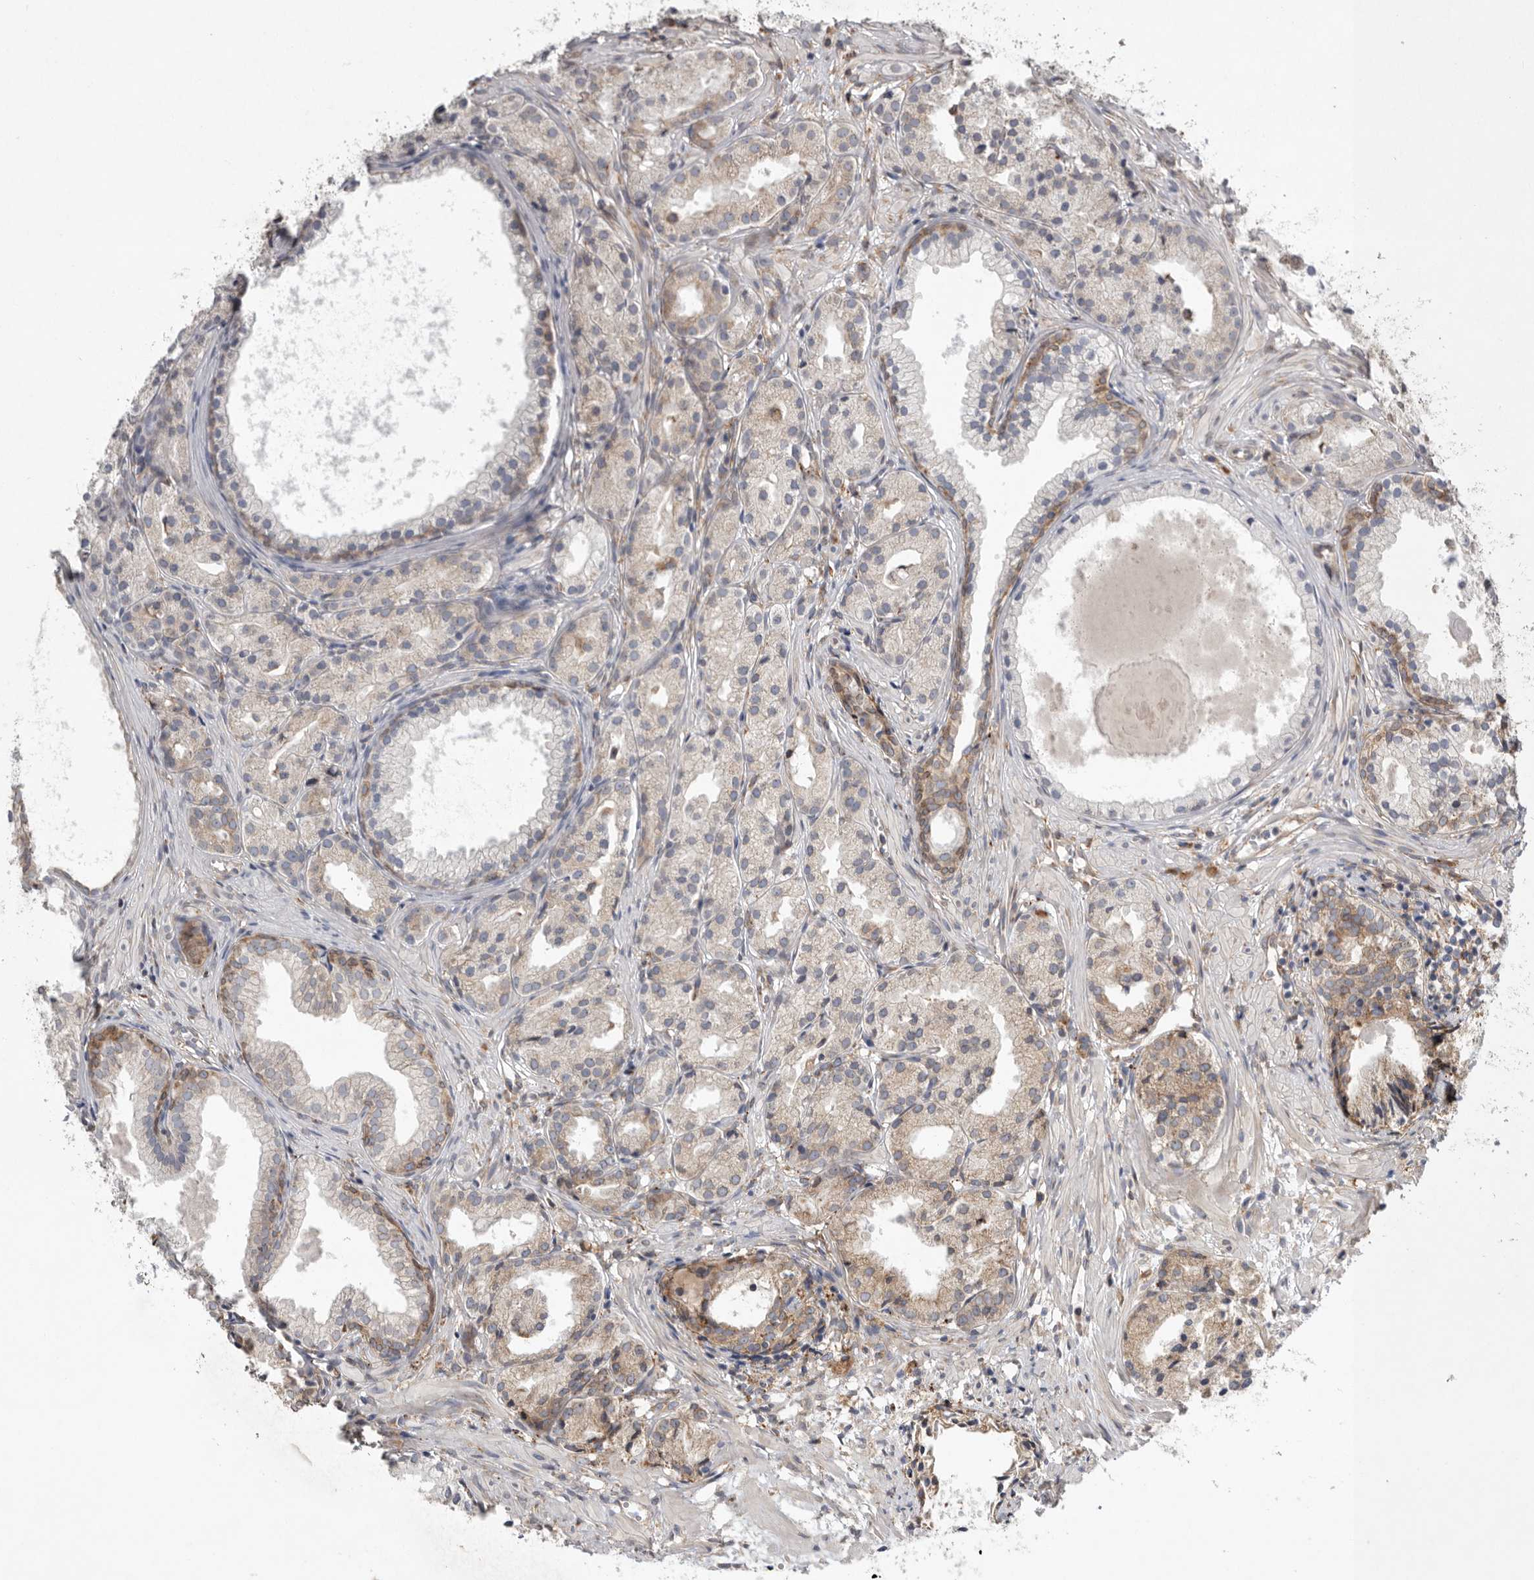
{"staining": {"intensity": "weak", "quantity": "25%-75%", "location": "cytoplasmic/membranous"}, "tissue": "prostate cancer", "cell_type": "Tumor cells", "image_type": "cancer", "snomed": [{"axis": "morphology", "description": "Adenocarcinoma, Low grade"}, {"axis": "topography", "description": "Prostate"}], "caption": "This micrograph demonstrates immunohistochemistry (IHC) staining of human prostate cancer, with low weak cytoplasmic/membranous positivity in approximately 25%-75% of tumor cells.", "gene": "GANAB", "patient": {"sex": "male", "age": 88}}